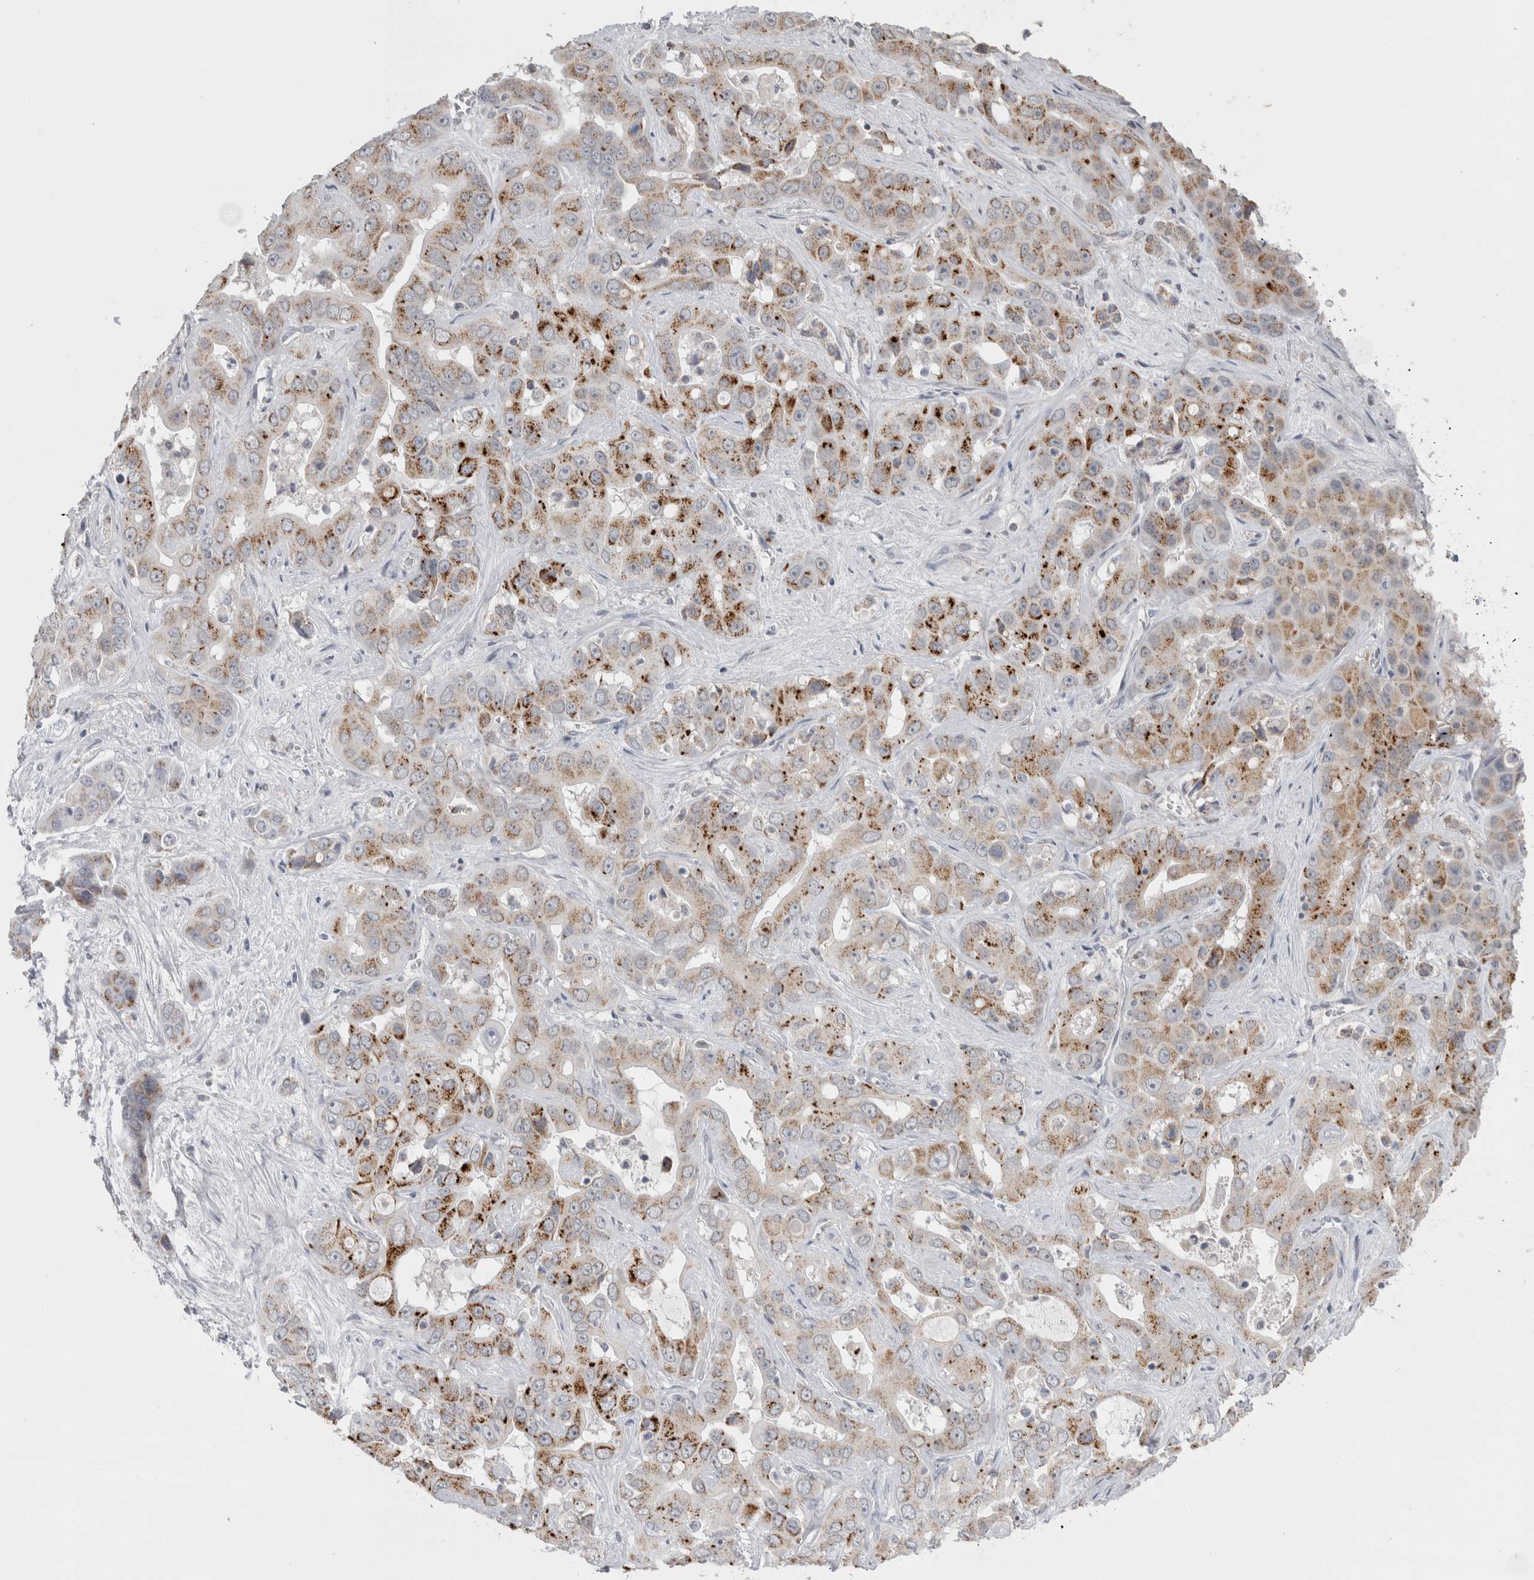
{"staining": {"intensity": "moderate", "quantity": ">75%", "location": "cytoplasmic/membranous"}, "tissue": "liver cancer", "cell_type": "Tumor cells", "image_type": "cancer", "snomed": [{"axis": "morphology", "description": "Cholangiocarcinoma"}, {"axis": "topography", "description": "Liver"}], "caption": "IHC (DAB) staining of liver cancer (cholangiocarcinoma) reveals moderate cytoplasmic/membranous protein positivity in about >75% of tumor cells.", "gene": "PLIN1", "patient": {"sex": "female", "age": 52}}